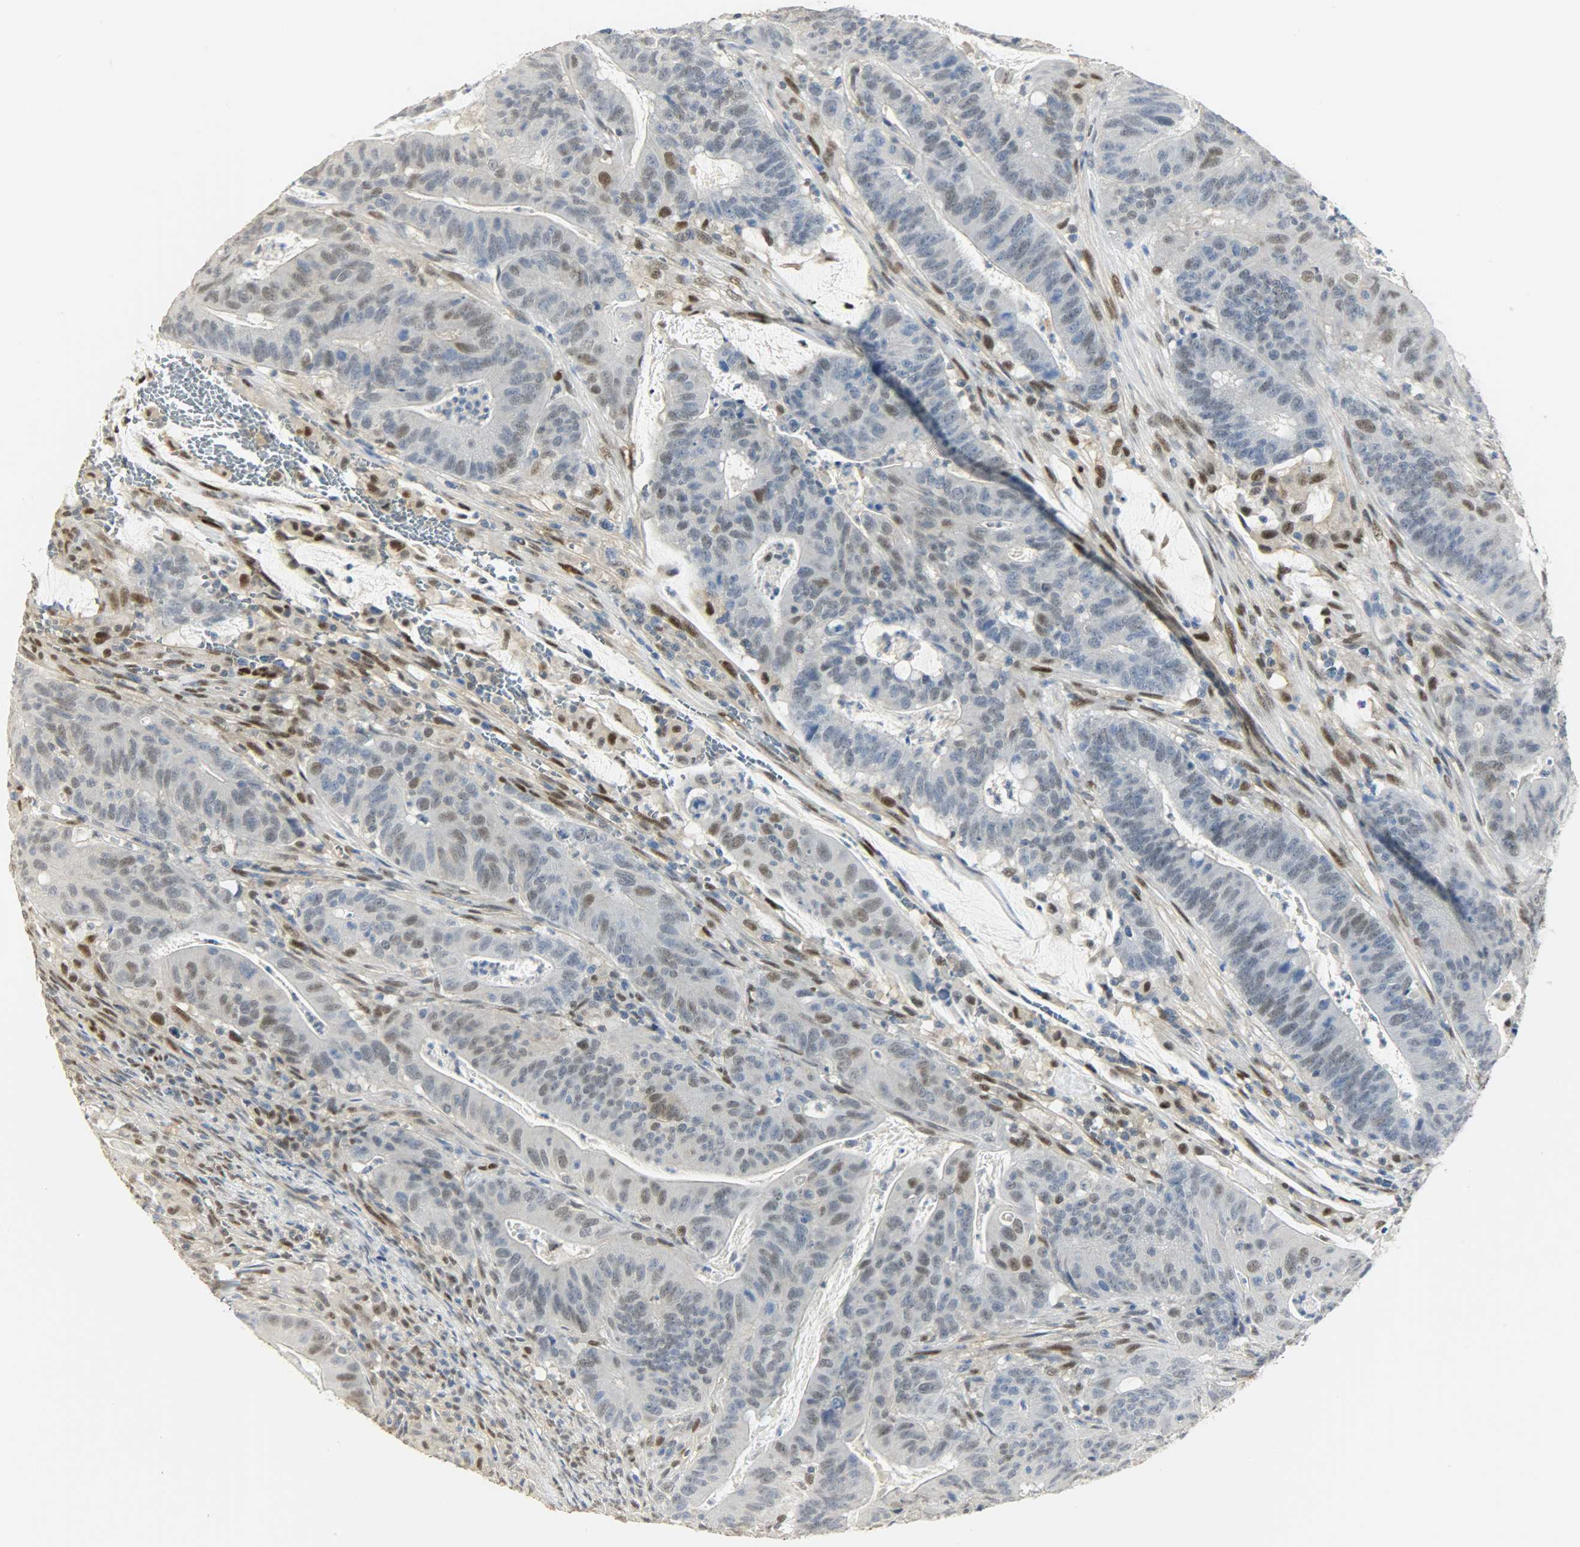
{"staining": {"intensity": "moderate", "quantity": "25%-75%", "location": "nuclear"}, "tissue": "colorectal cancer", "cell_type": "Tumor cells", "image_type": "cancer", "snomed": [{"axis": "morphology", "description": "Adenocarcinoma, NOS"}, {"axis": "topography", "description": "Colon"}], "caption": "Protein staining of adenocarcinoma (colorectal) tissue demonstrates moderate nuclear staining in approximately 25%-75% of tumor cells.", "gene": "NPEPL1", "patient": {"sex": "male", "age": 45}}